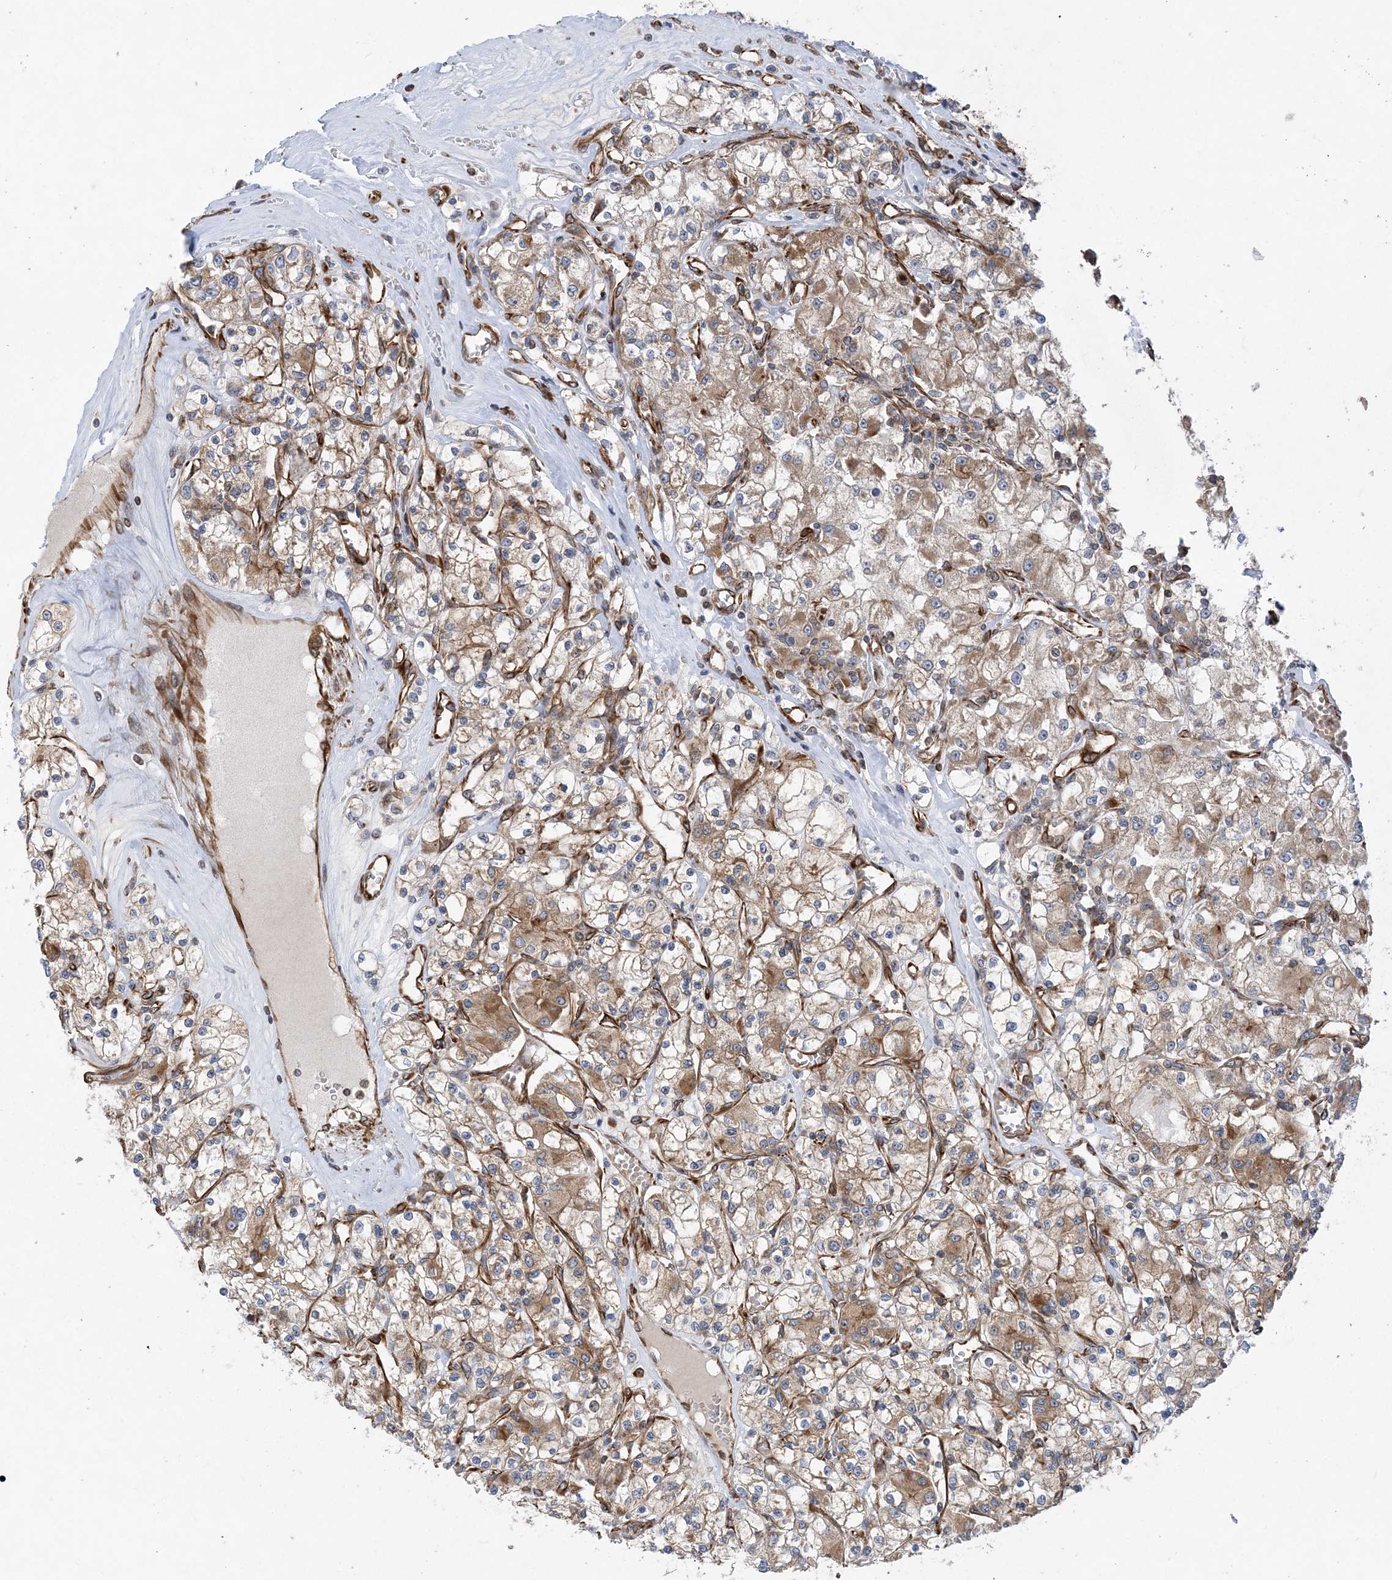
{"staining": {"intensity": "moderate", "quantity": ">75%", "location": "cytoplasmic/membranous"}, "tissue": "renal cancer", "cell_type": "Tumor cells", "image_type": "cancer", "snomed": [{"axis": "morphology", "description": "Adenocarcinoma, NOS"}, {"axis": "topography", "description": "Kidney"}], "caption": "High-magnification brightfield microscopy of renal cancer stained with DAB (3,3'-diaminobenzidine) (brown) and counterstained with hematoxylin (blue). tumor cells exhibit moderate cytoplasmic/membranous expression is seen in approximately>75% of cells. (Brightfield microscopy of DAB IHC at high magnification).", "gene": "FAM114A2", "patient": {"sex": "female", "age": 59}}